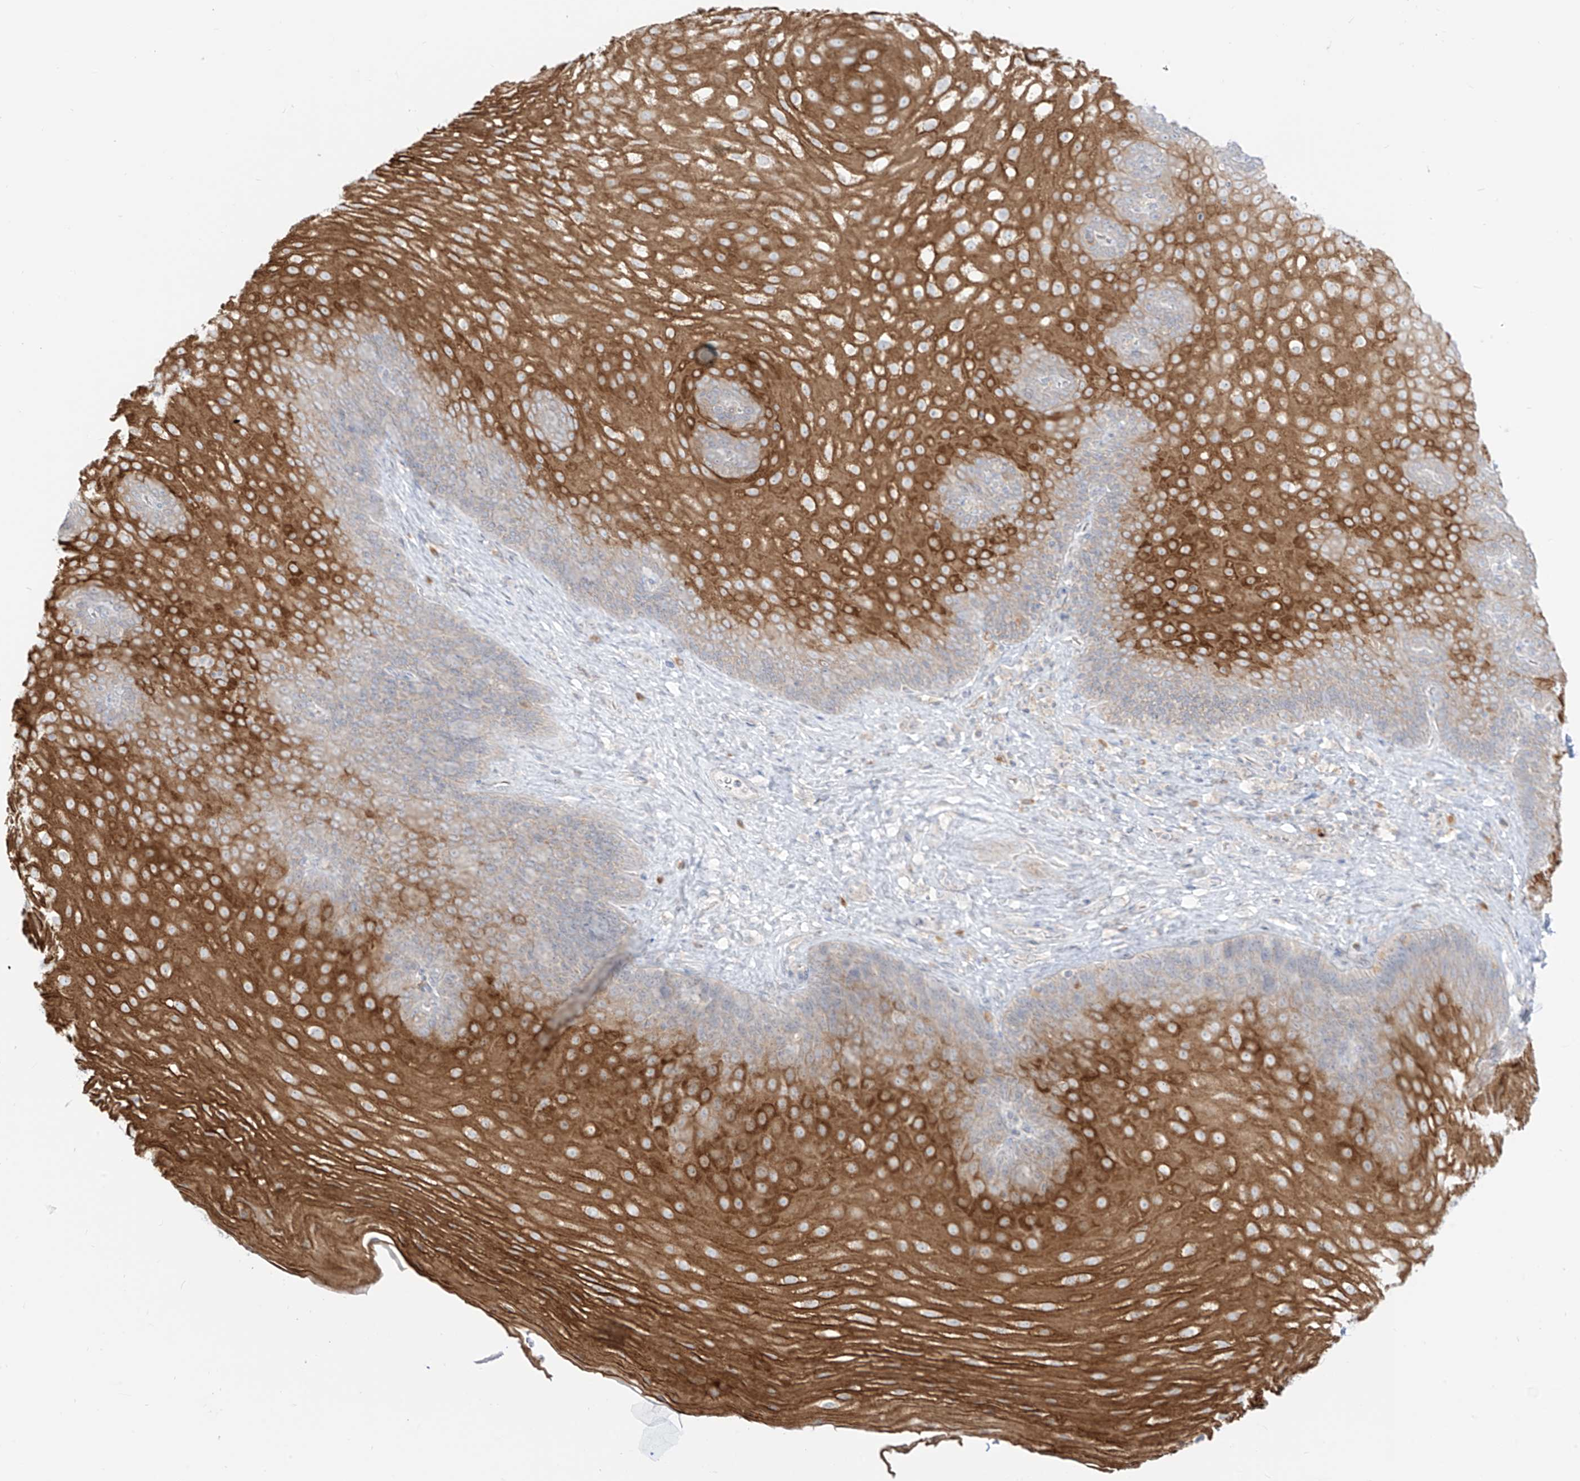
{"staining": {"intensity": "strong", "quantity": "25%-75%", "location": "cytoplasmic/membranous"}, "tissue": "esophagus", "cell_type": "Squamous epithelial cells", "image_type": "normal", "snomed": [{"axis": "morphology", "description": "Normal tissue, NOS"}, {"axis": "topography", "description": "Esophagus"}], "caption": "Immunohistochemistry of benign esophagus displays high levels of strong cytoplasmic/membranous expression in approximately 25%-75% of squamous epithelial cells. The staining is performed using DAB (3,3'-diaminobenzidine) brown chromogen to label protein expression. The nuclei are counter-stained blue using hematoxylin.", "gene": "SYTL3", "patient": {"sex": "female", "age": 66}}